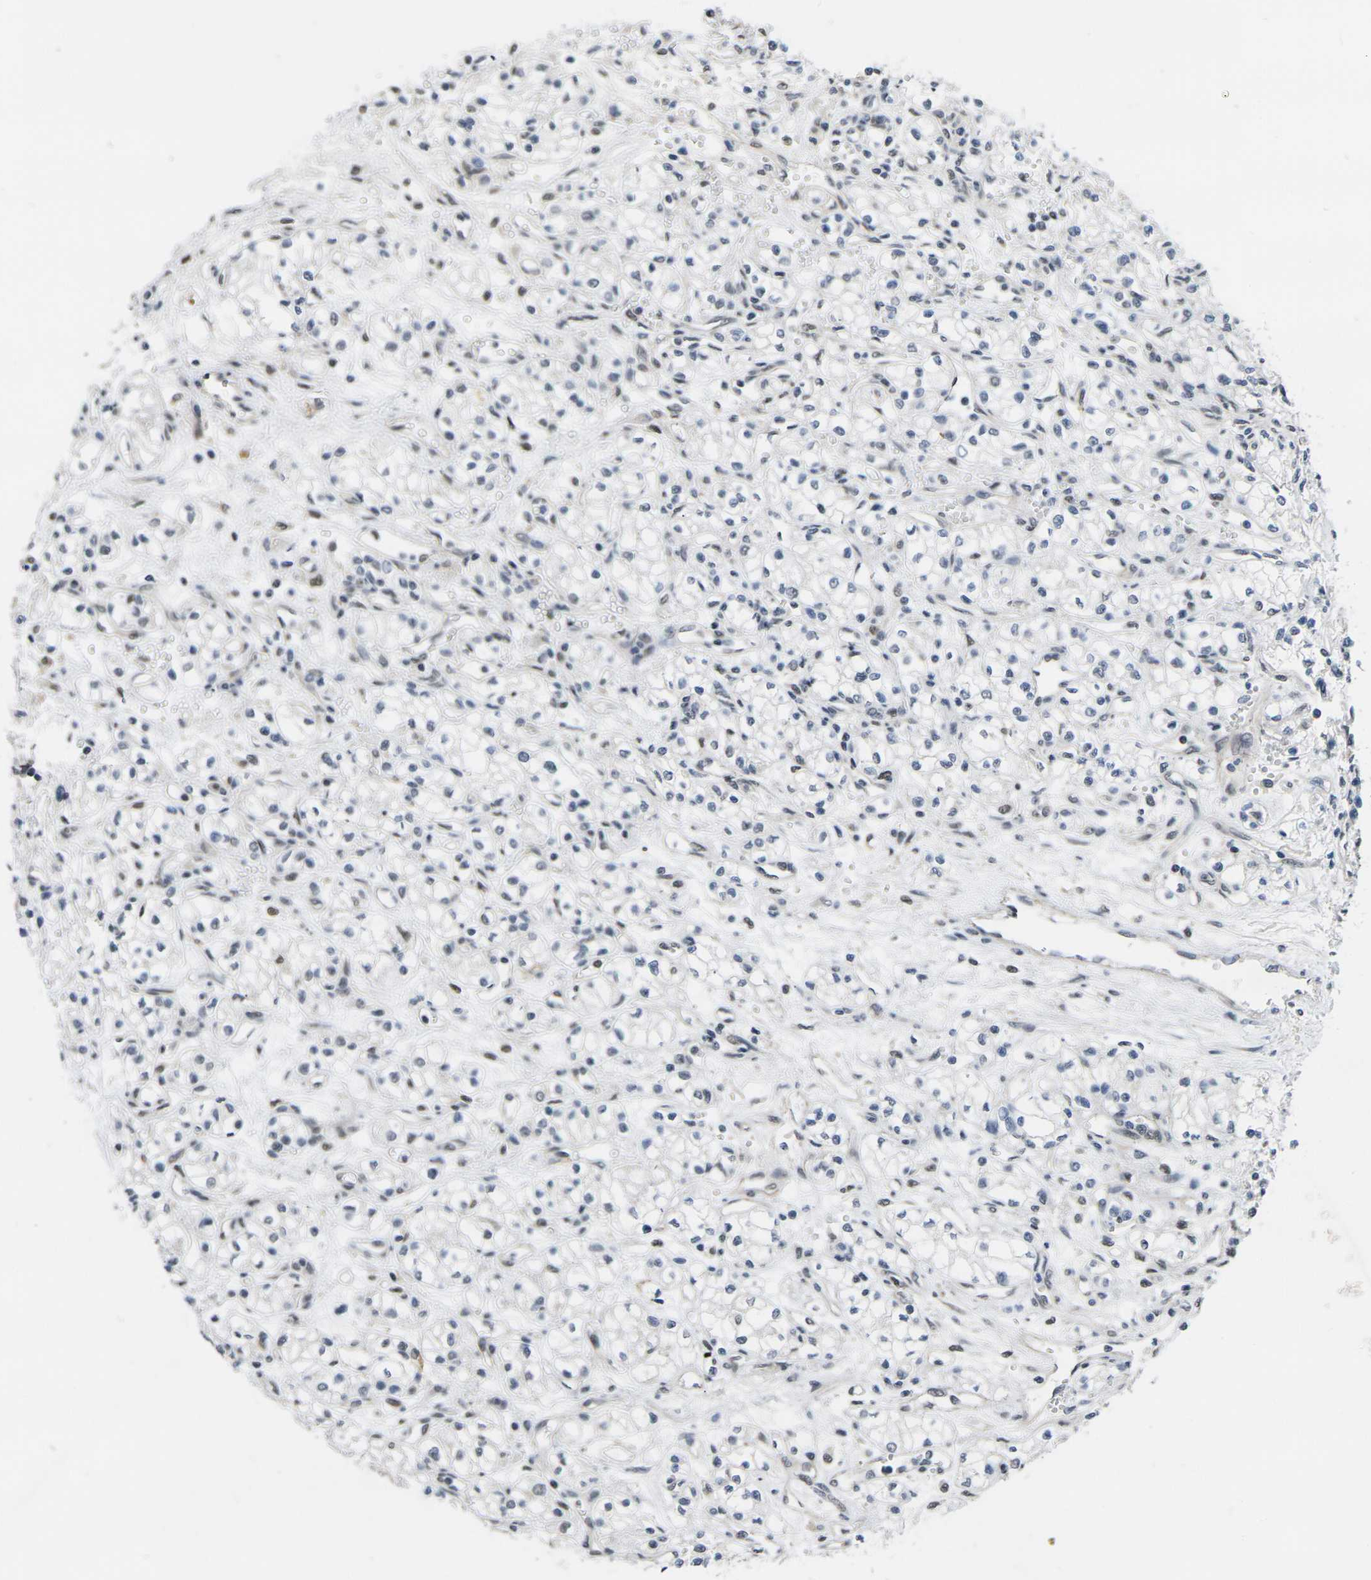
{"staining": {"intensity": "moderate", "quantity": "<25%", "location": "nuclear"}, "tissue": "renal cancer", "cell_type": "Tumor cells", "image_type": "cancer", "snomed": [{"axis": "morphology", "description": "Normal tissue, NOS"}, {"axis": "morphology", "description": "Adenocarcinoma, NOS"}, {"axis": "topography", "description": "Kidney"}], "caption": "Protein staining of renal cancer tissue demonstrates moderate nuclear staining in approximately <25% of tumor cells. The staining is performed using DAB (3,3'-diaminobenzidine) brown chromogen to label protein expression. The nuclei are counter-stained blue using hematoxylin.", "gene": "RBM7", "patient": {"sex": "male", "age": 59}}